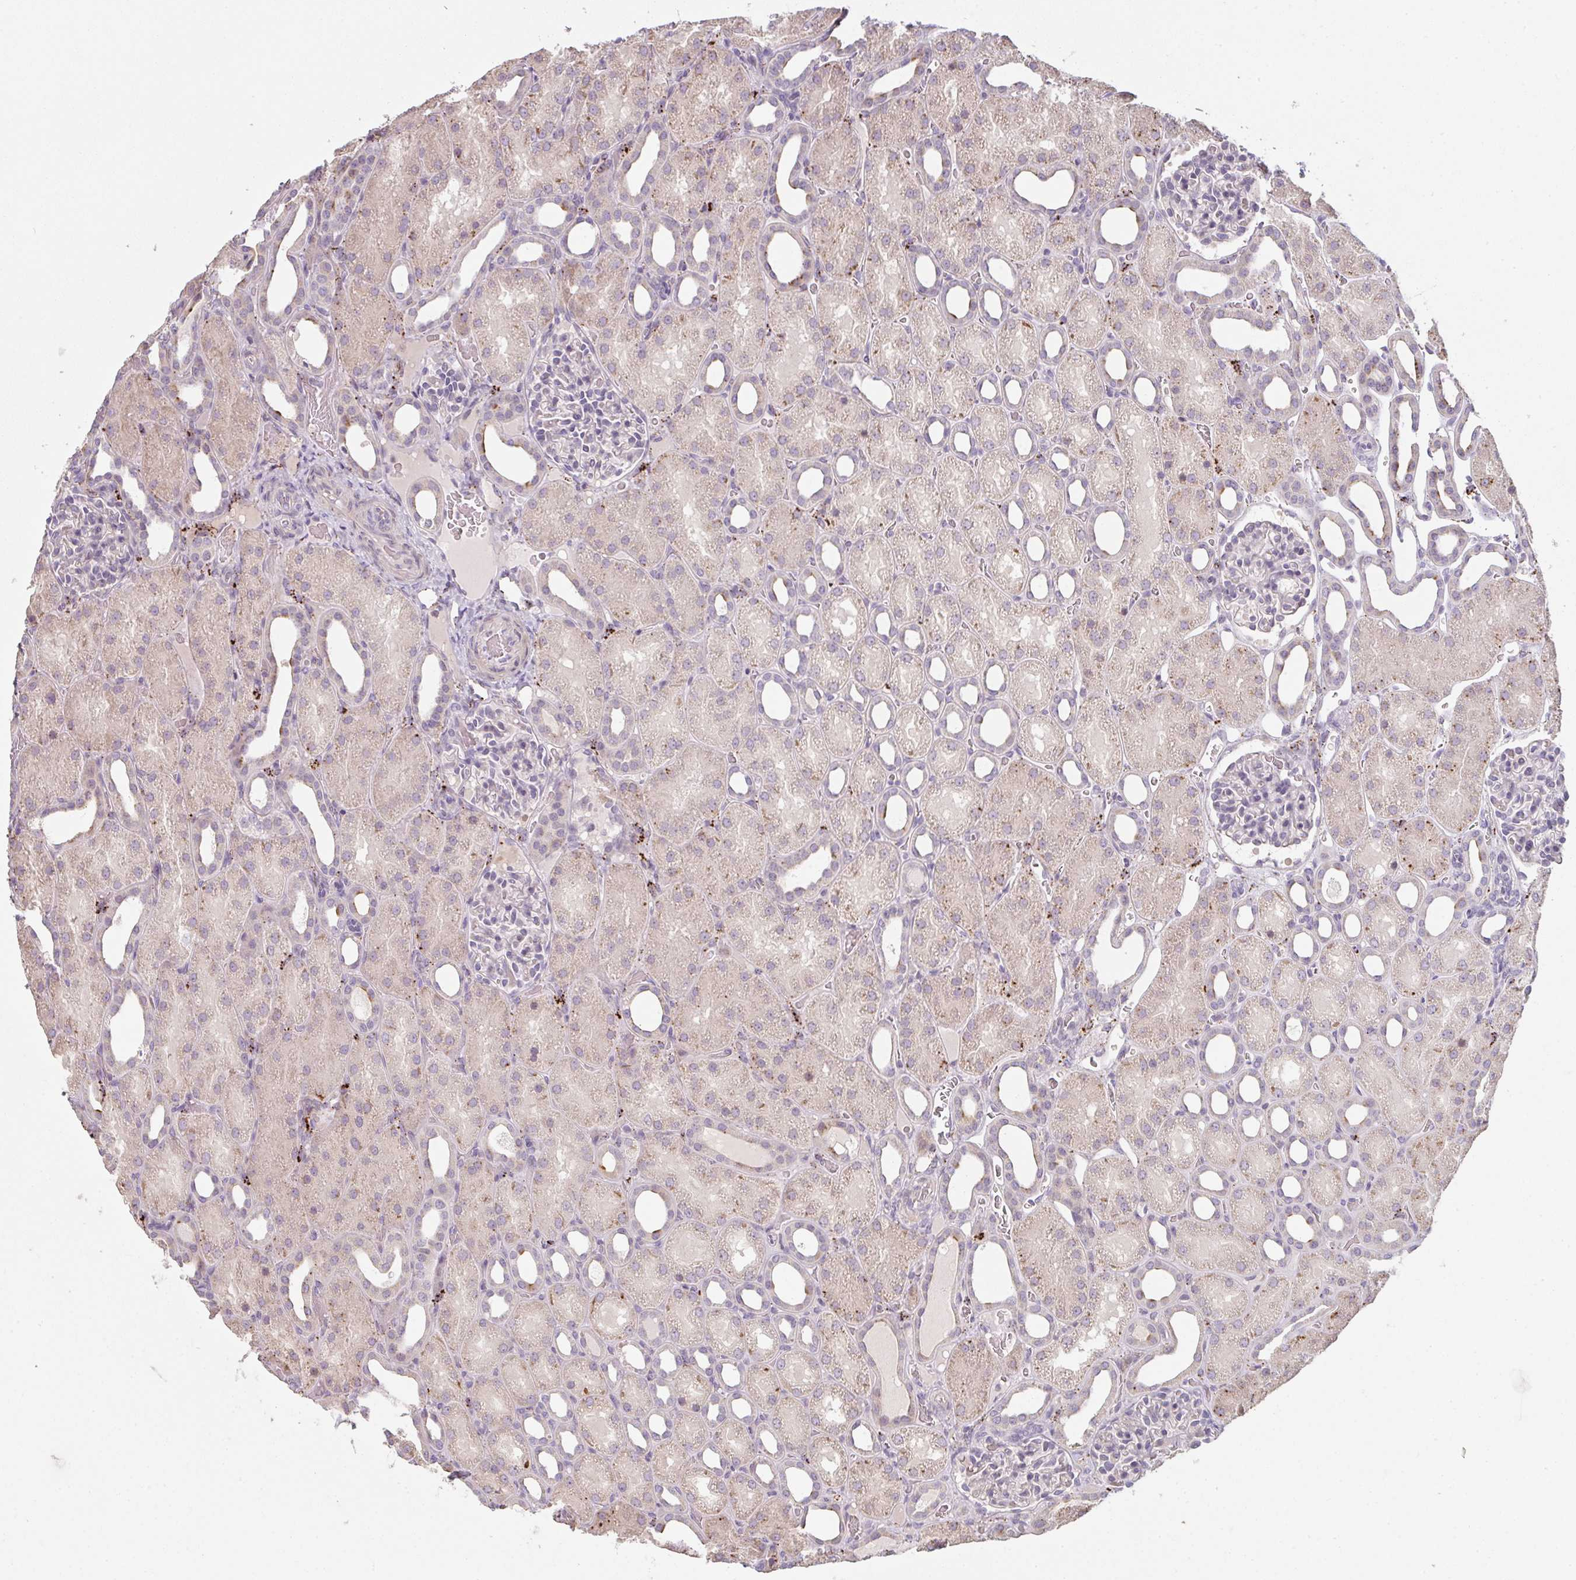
{"staining": {"intensity": "negative", "quantity": "none", "location": "none"}, "tissue": "kidney", "cell_type": "Cells in glomeruli", "image_type": "normal", "snomed": [{"axis": "morphology", "description": "Normal tissue, NOS"}, {"axis": "topography", "description": "Kidney"}], "caption": "Immunohistochemical staining of normal human kidney reveals no significant expression in cells in glomeruli. (IHC, brightfield microscopy, high magnification).", "gene": "TMEM237", "patient": {"sex": "male", "age": 2}}